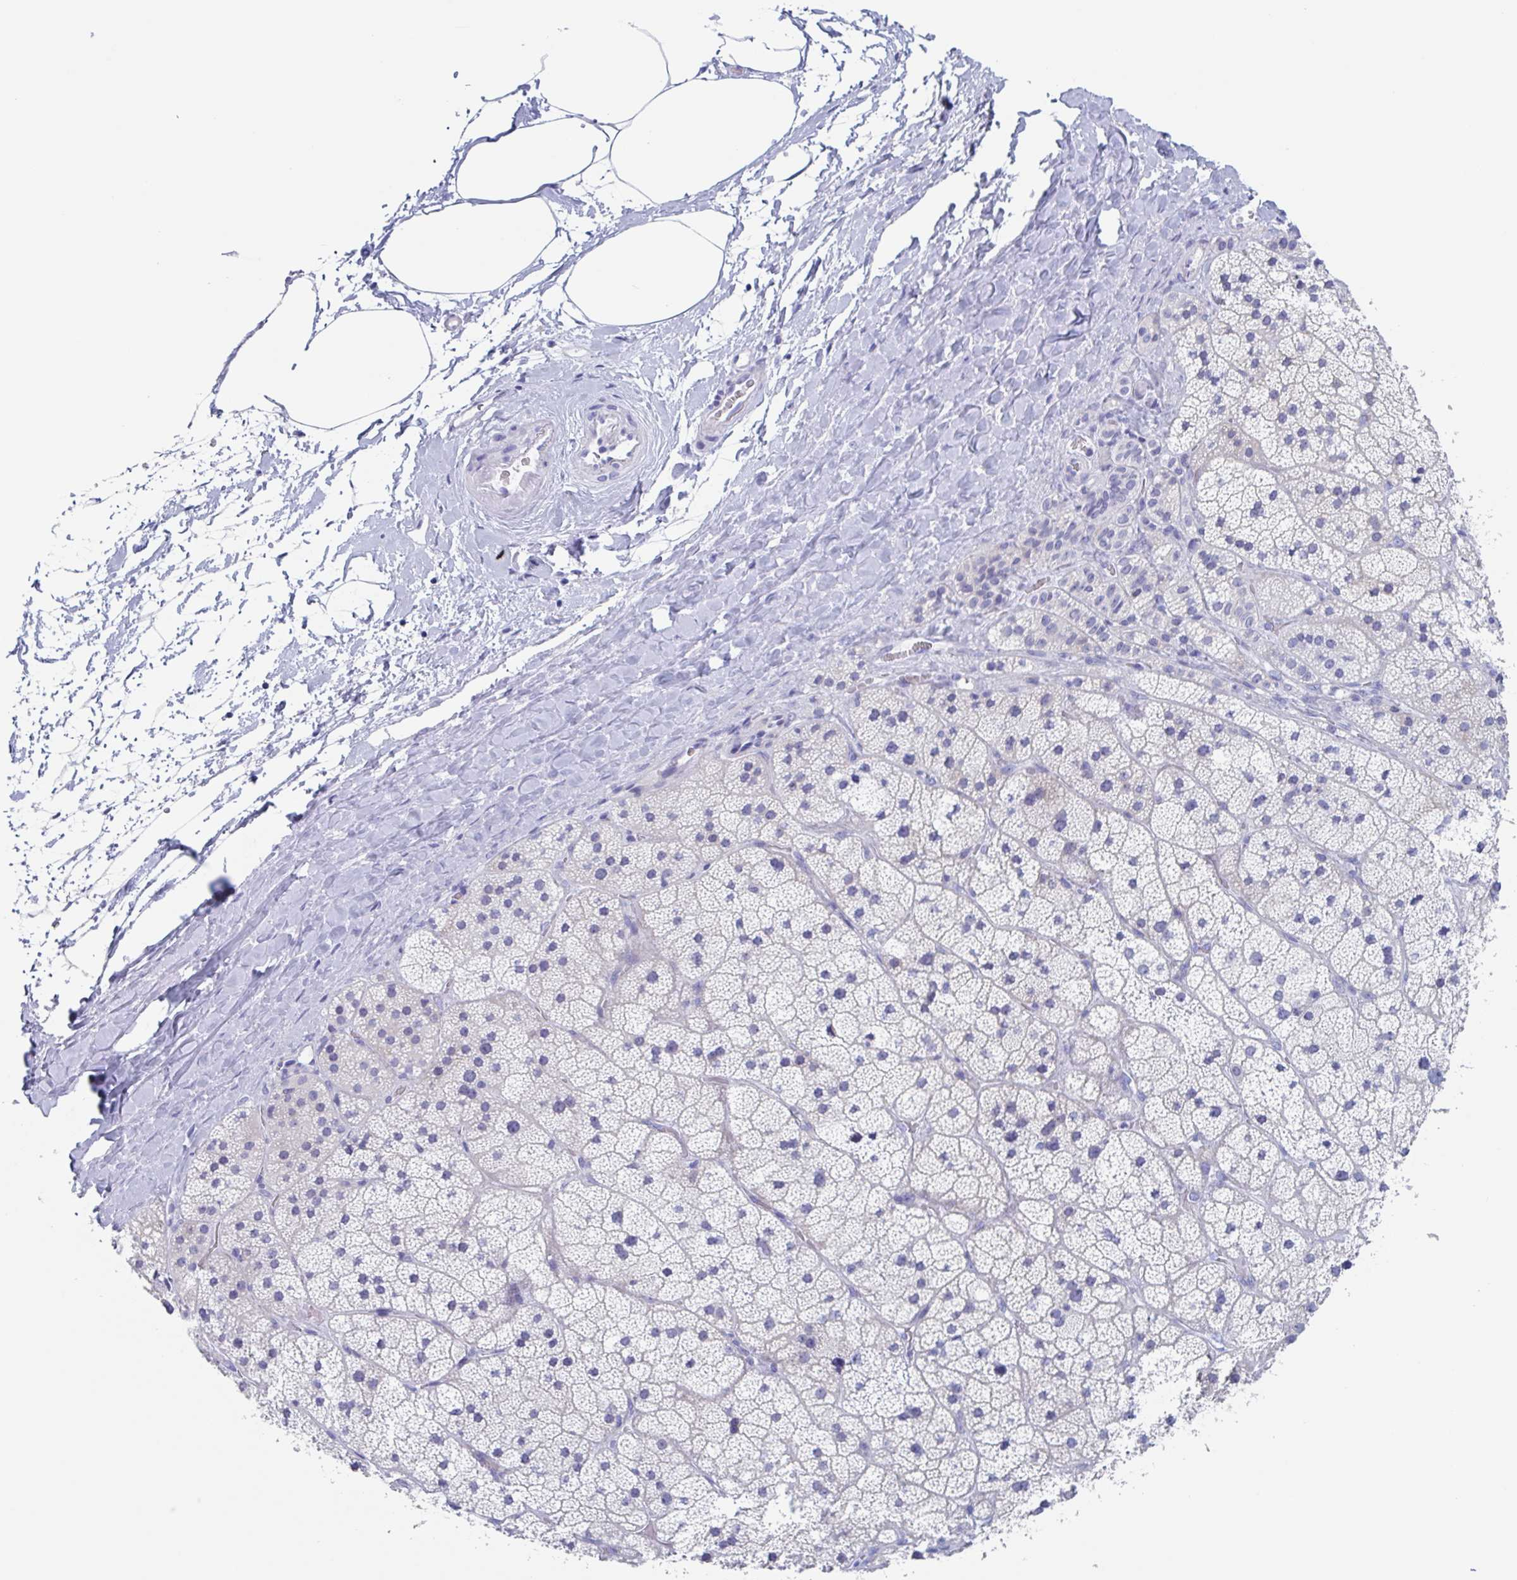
{"staining": {"intensity": "weak", "quantity": "<25%", "location": "cytoplasmic/membranous"}, "tissue": "adrenal gland", "cell_type": "Glandular cells", "image_type": "normal", "snomed": [{"axis": "morphology", "description": "Normal tissue, NOS"}, {"axis": "topography", "description": "Adrenal gland"}], "caption": "Immunohistochemistry of benign human adrenal gland exhibits no expression in glandular cells.", "gene": "ZPBP", "patient": {"sex": "male", "age": 57}}